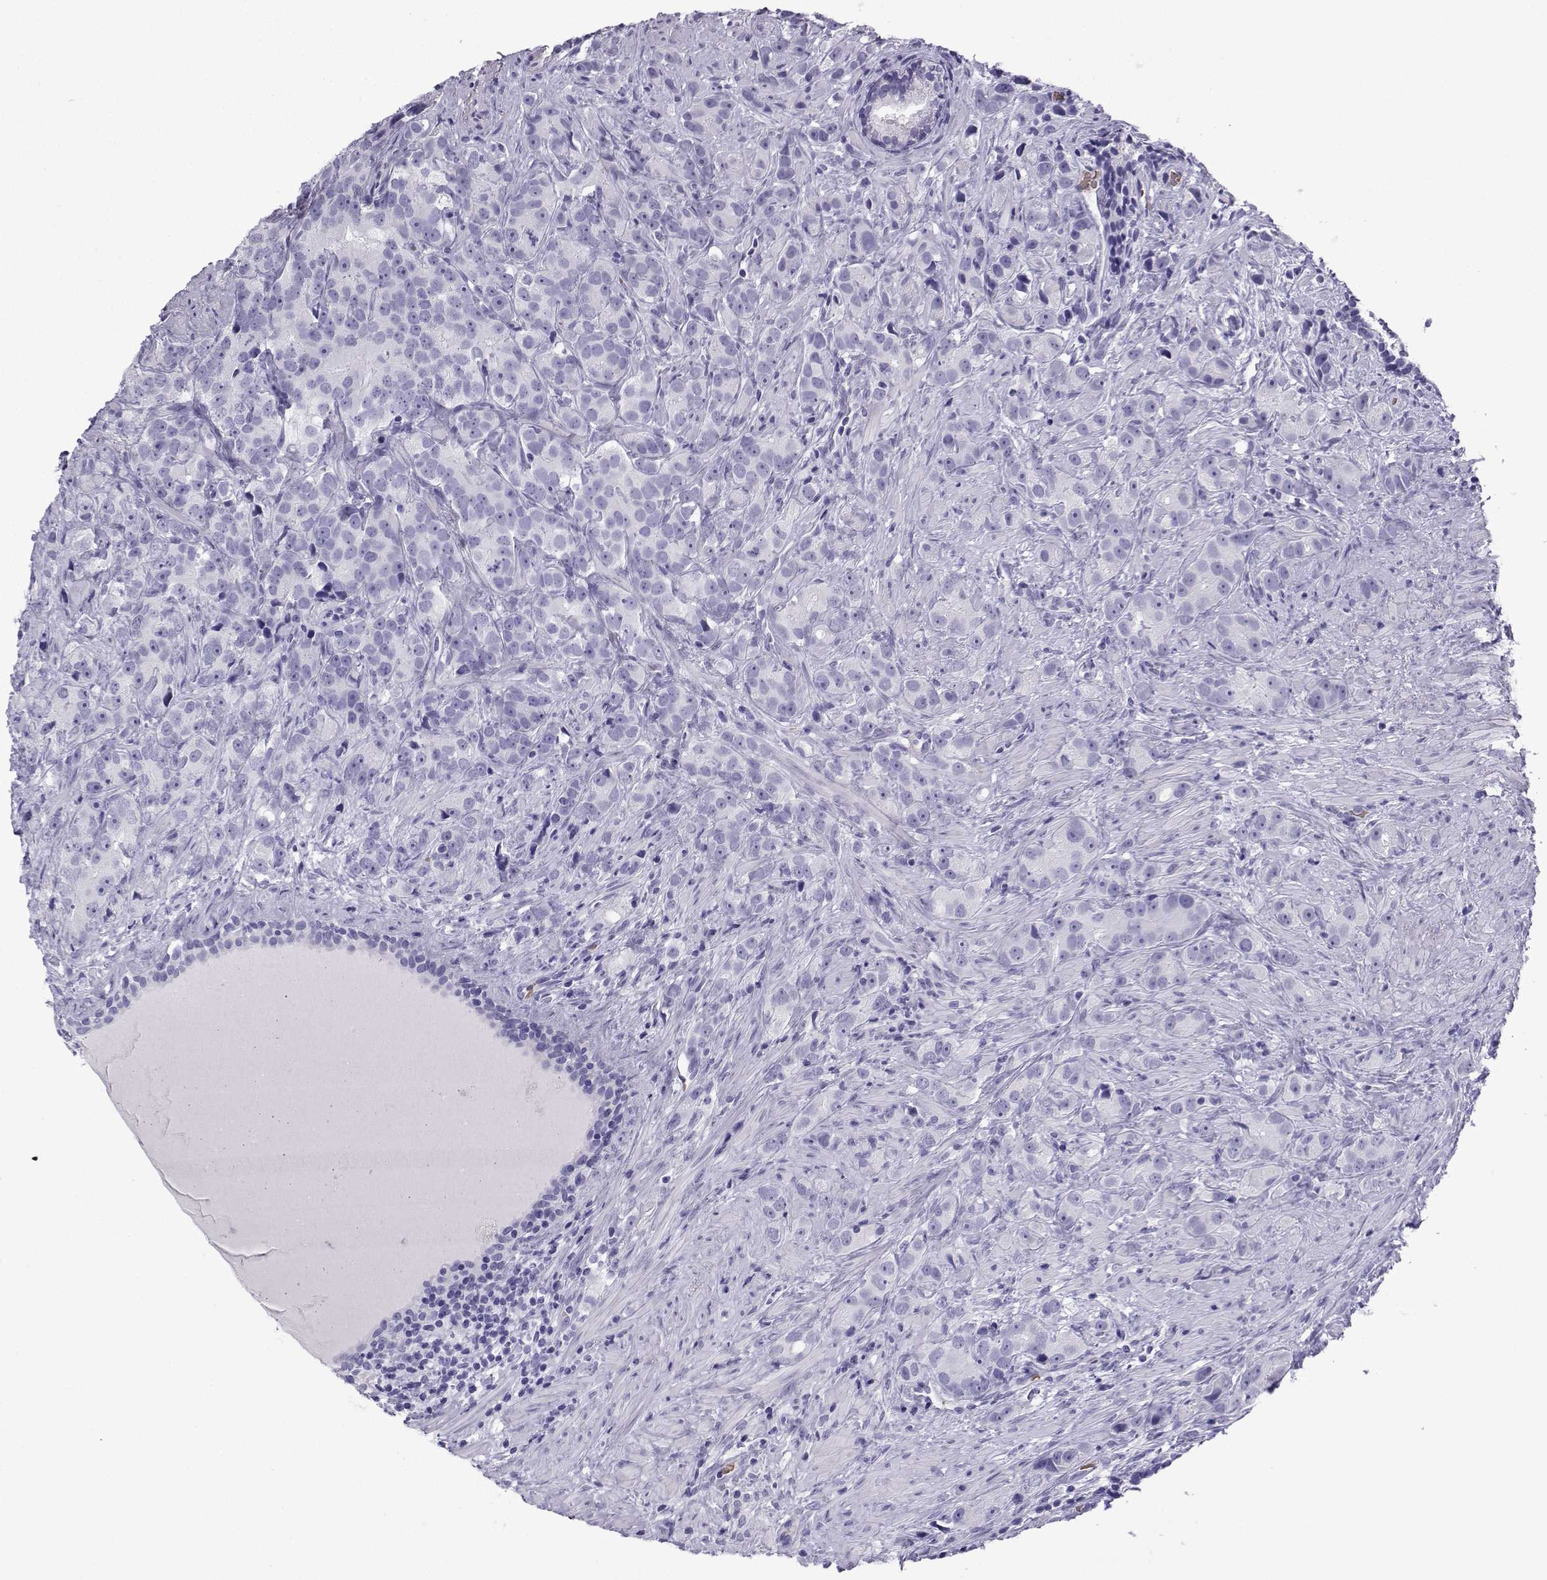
{"staining": {"intensity": "negative", "quantity": "none", "location": "none"}, "tissue": "prostate cancer", "cell_type": "Tumor cells", "image_type": "cancer", "snomed": [{"axis": "morphology", "description": "Adenocarcinoma, High grade"}, {"axis": "topography", "description": "Prostate"}], "caption": "DAB immunohistochemical staining of human prostate cancer shows no significant positivity in tumor cells.", "gene": "TRIM46", "patient": {"sex": "male", "age": 90}}